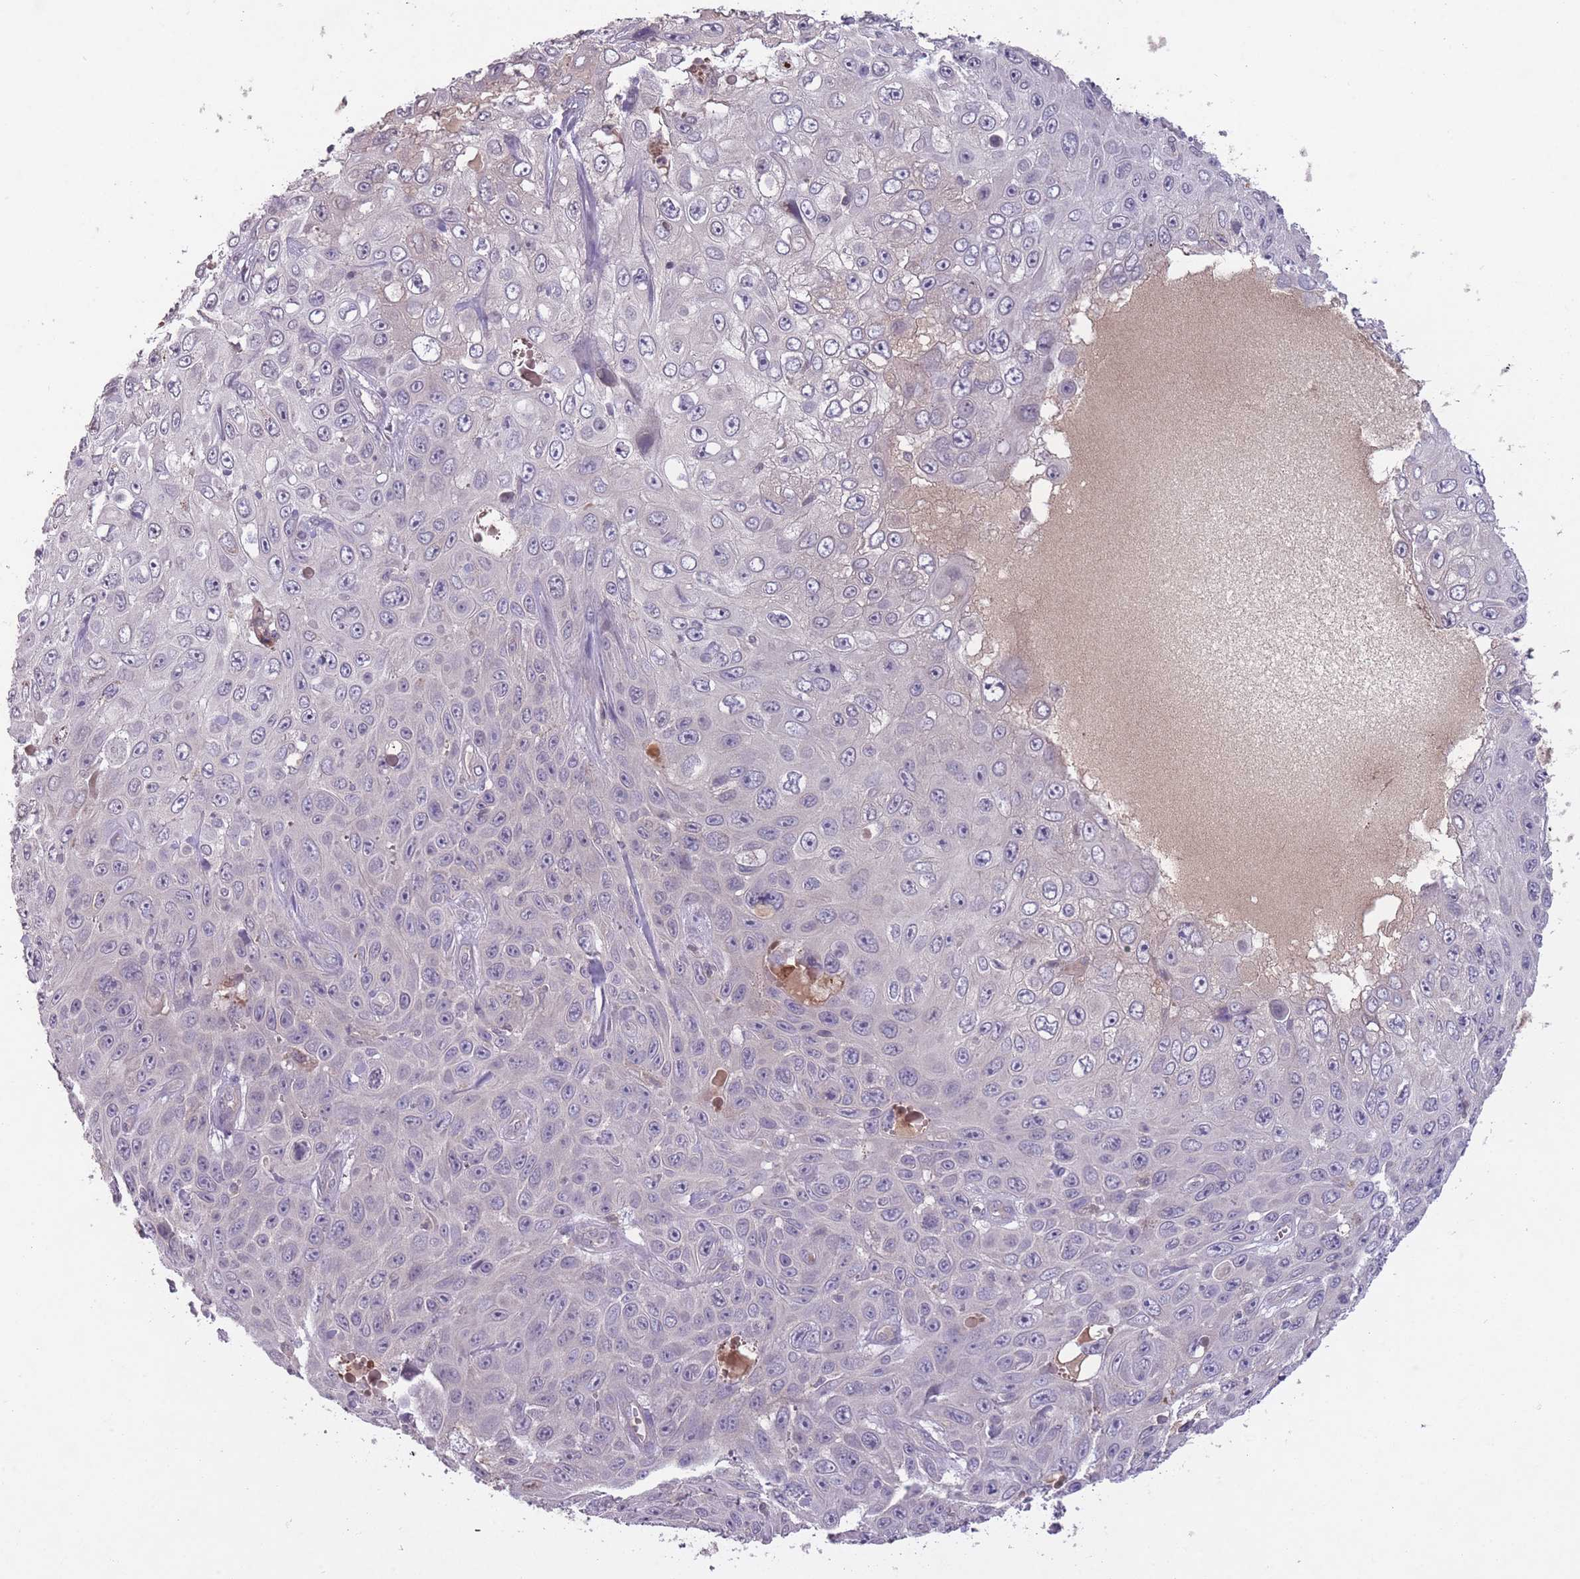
{"staining": {"intensity": "negative", "quantity": "none", "location": "none"}, "tissue": "skin cancer", "cell_type": "Tumor cells", "image_type": "cancer", "snomed": [{"axis": "morphology", "description": "Squamous cell carcinoma, NOS"}, {"axis": "topography", "description": "Skin"}], "caption": "This image is of squamous cell carcinoma (skin) stained with IHC to label a protein in brown with the nuclei are counter-stained blue. There is no positivity in tumor cells. (DAB (3,3'-diaminobenzidine) immunohistochemistry (IHC) with hematoxylin counter stain).", "gene": "ADCYAP1R1", "patient": {"sex": "male", "age": 82}}